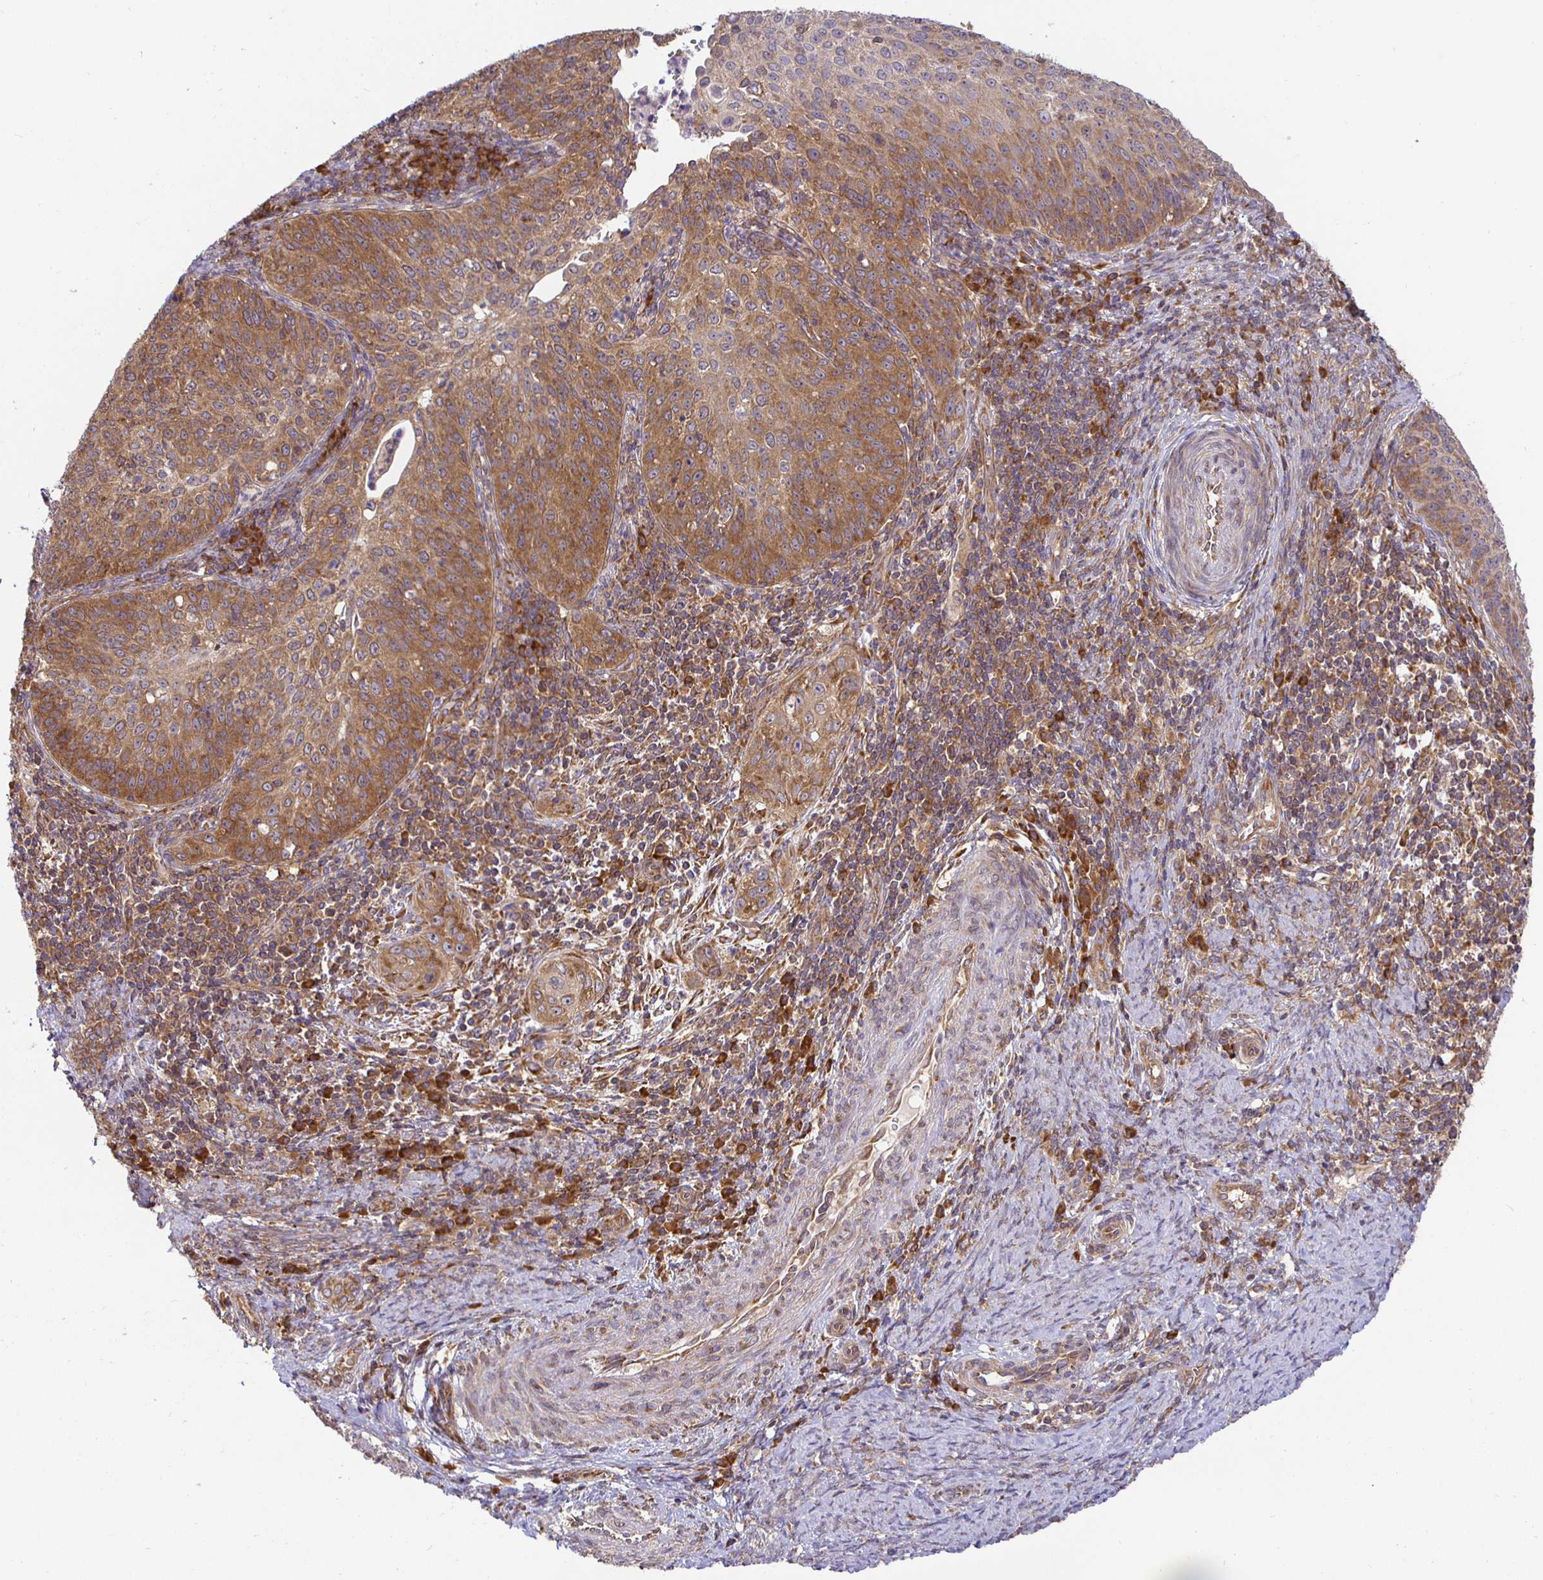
{"staining": {"intensity": "moderate", "quantity": ">75%", "location": "cytoplasmic/membranous"}, "tissue": "cervical cancer", "cell_type": "Tumor cells", "image_type": "cancer", "snomed": [{"axis": "morphology", "description": "Squamous cell carcinoma, NOS"}, {"axis": "topography", "description": "Cervix"}], "caption": "The photomicrograph reveals a brown stain indicating the presence of a protein in the cytoplasmic/membranous of tumor cells in squamous cell carcinoma (cervical).", "gene": "IRAK1", "patient": {"sex": "female", "age": 30}}